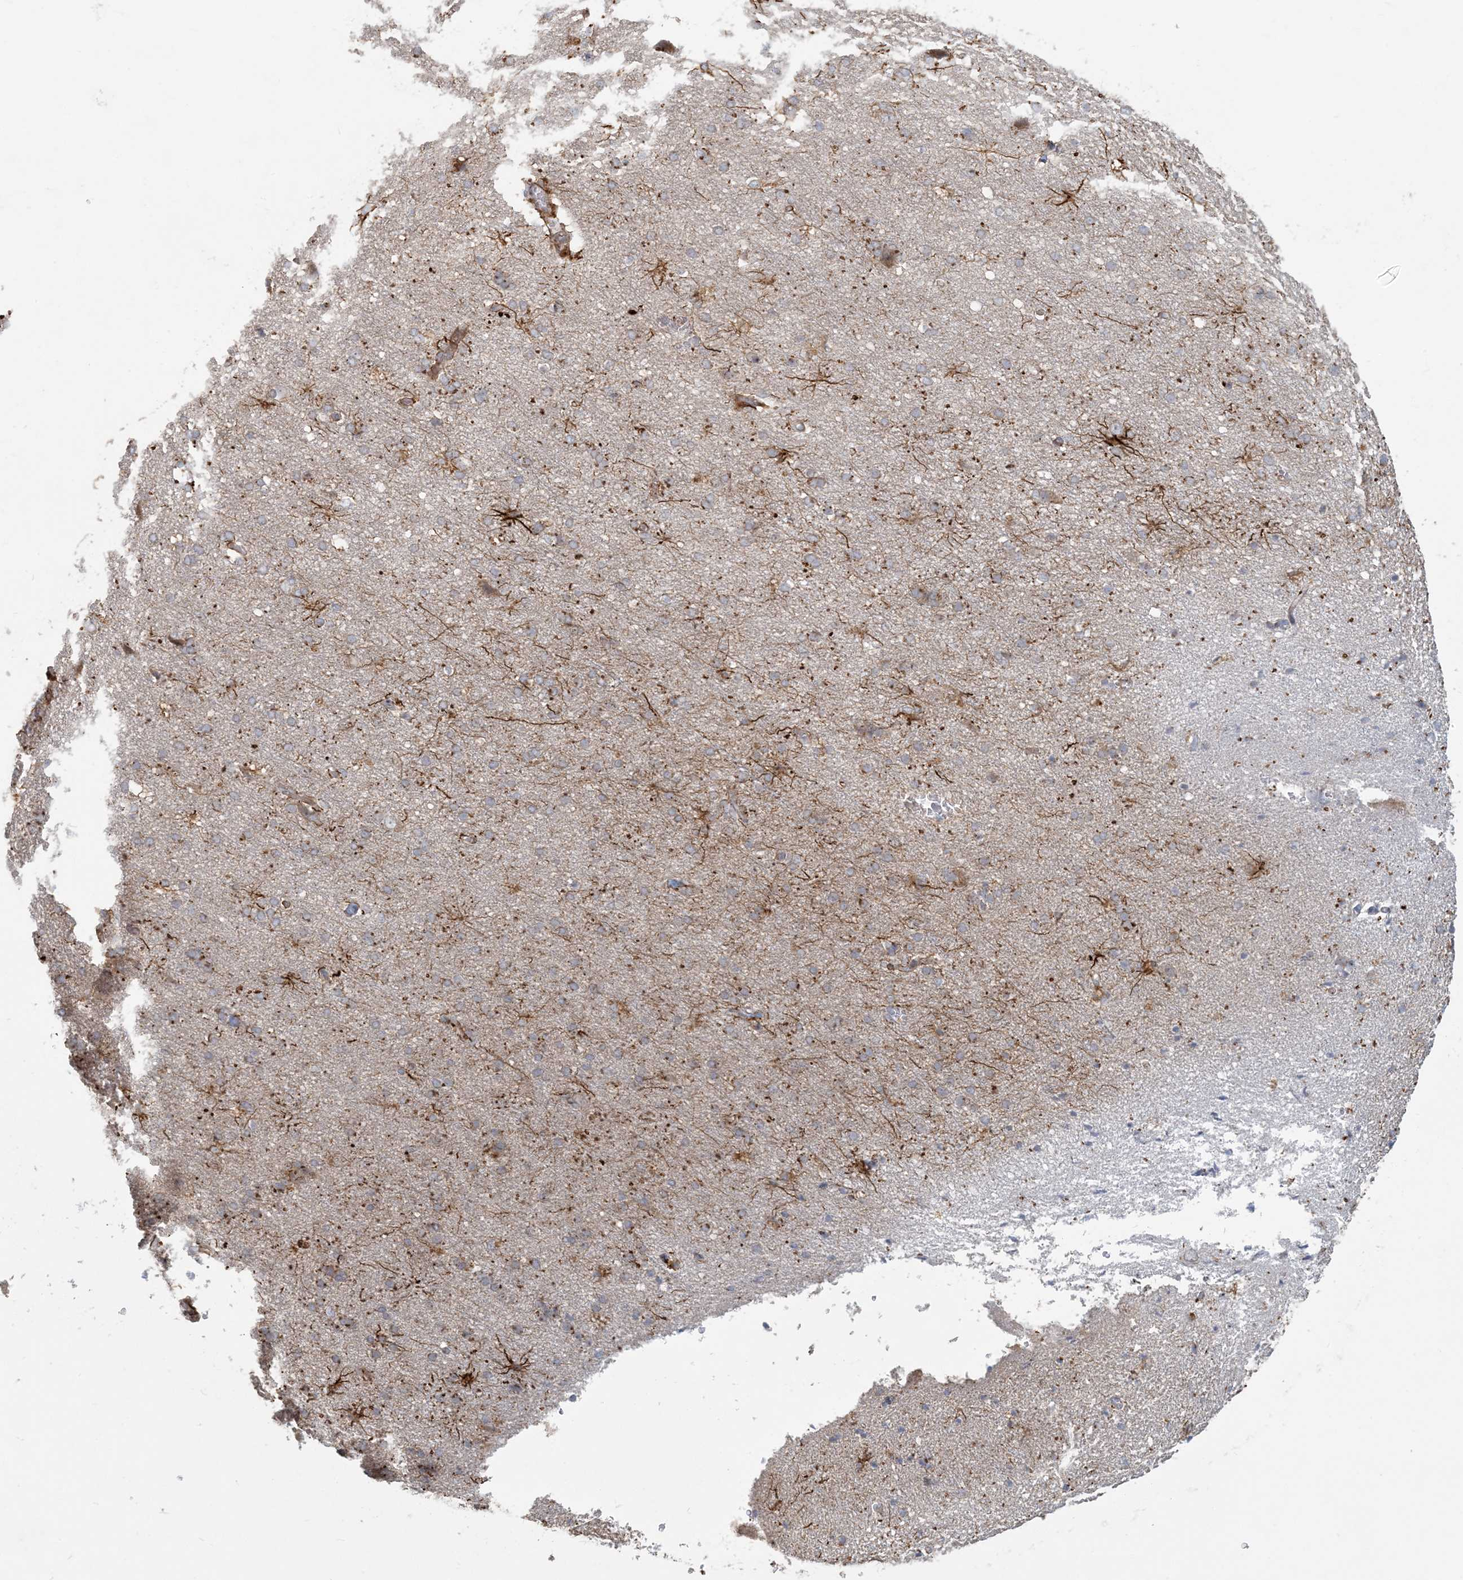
{"staining": {"intensity": "negative", "quantity": "none", "location": "none"}, "tissue": "cerebral cortex", "cell_type": "Endothelial cells", "image_type": "normal", "snomed": [{"axis": "morphology", "description": "Normal tissue, NOS"}, {"axis": "topography", "description": "Cerebral cortex"}], "caption": "Immunohistochemistry (IHC) of unremarkable cerebral cortex displays no staining in endothelial cells. (Stains: DAB (3,3'-diaminobenzidine) immunohistochemistry (IHC) with hematoxylin counter stain, Microscopy: brightfield microscopy at high magnification).", "gene": "MCAT", "patient": {"sex": "male", "age": 62}}